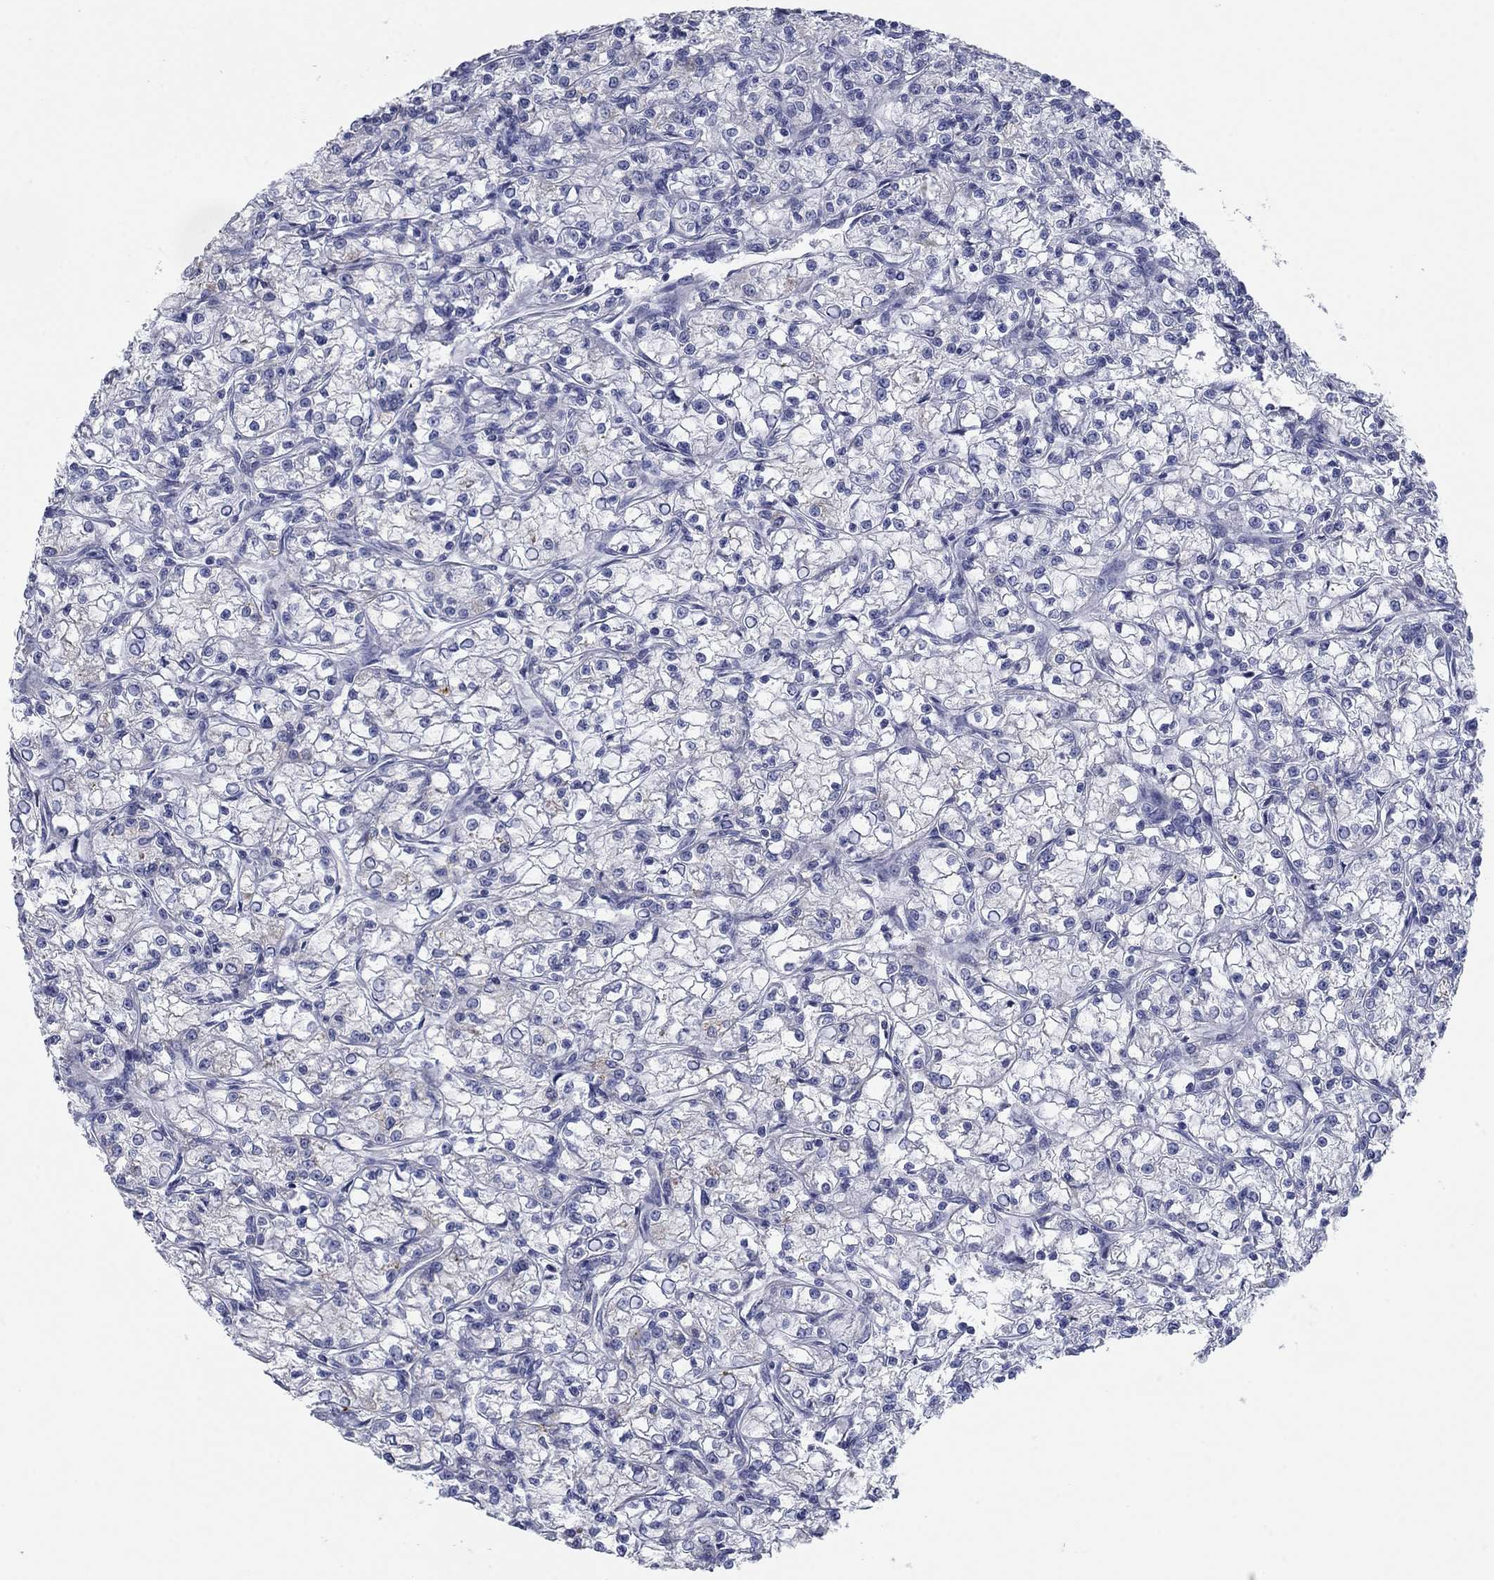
{"staining": {"intensity": "negative", "quantity": "none", "location": "none"}, "tissue": "renal cancer", "cell_type": "Tumor cells", "image_type": "cancer", "snomed": [{"axis": "morphology", "description": "Adenocarcinoma, NOS"}, {"axis": "topography", "description": "Kidney"}], "caption": "A high-resolution image shows IHC staining of renal adenocarcinoma, which displays no significant expression in tumor cells.", "gene": "APOC3", "patient": {"sex": "female", "age": 59}}